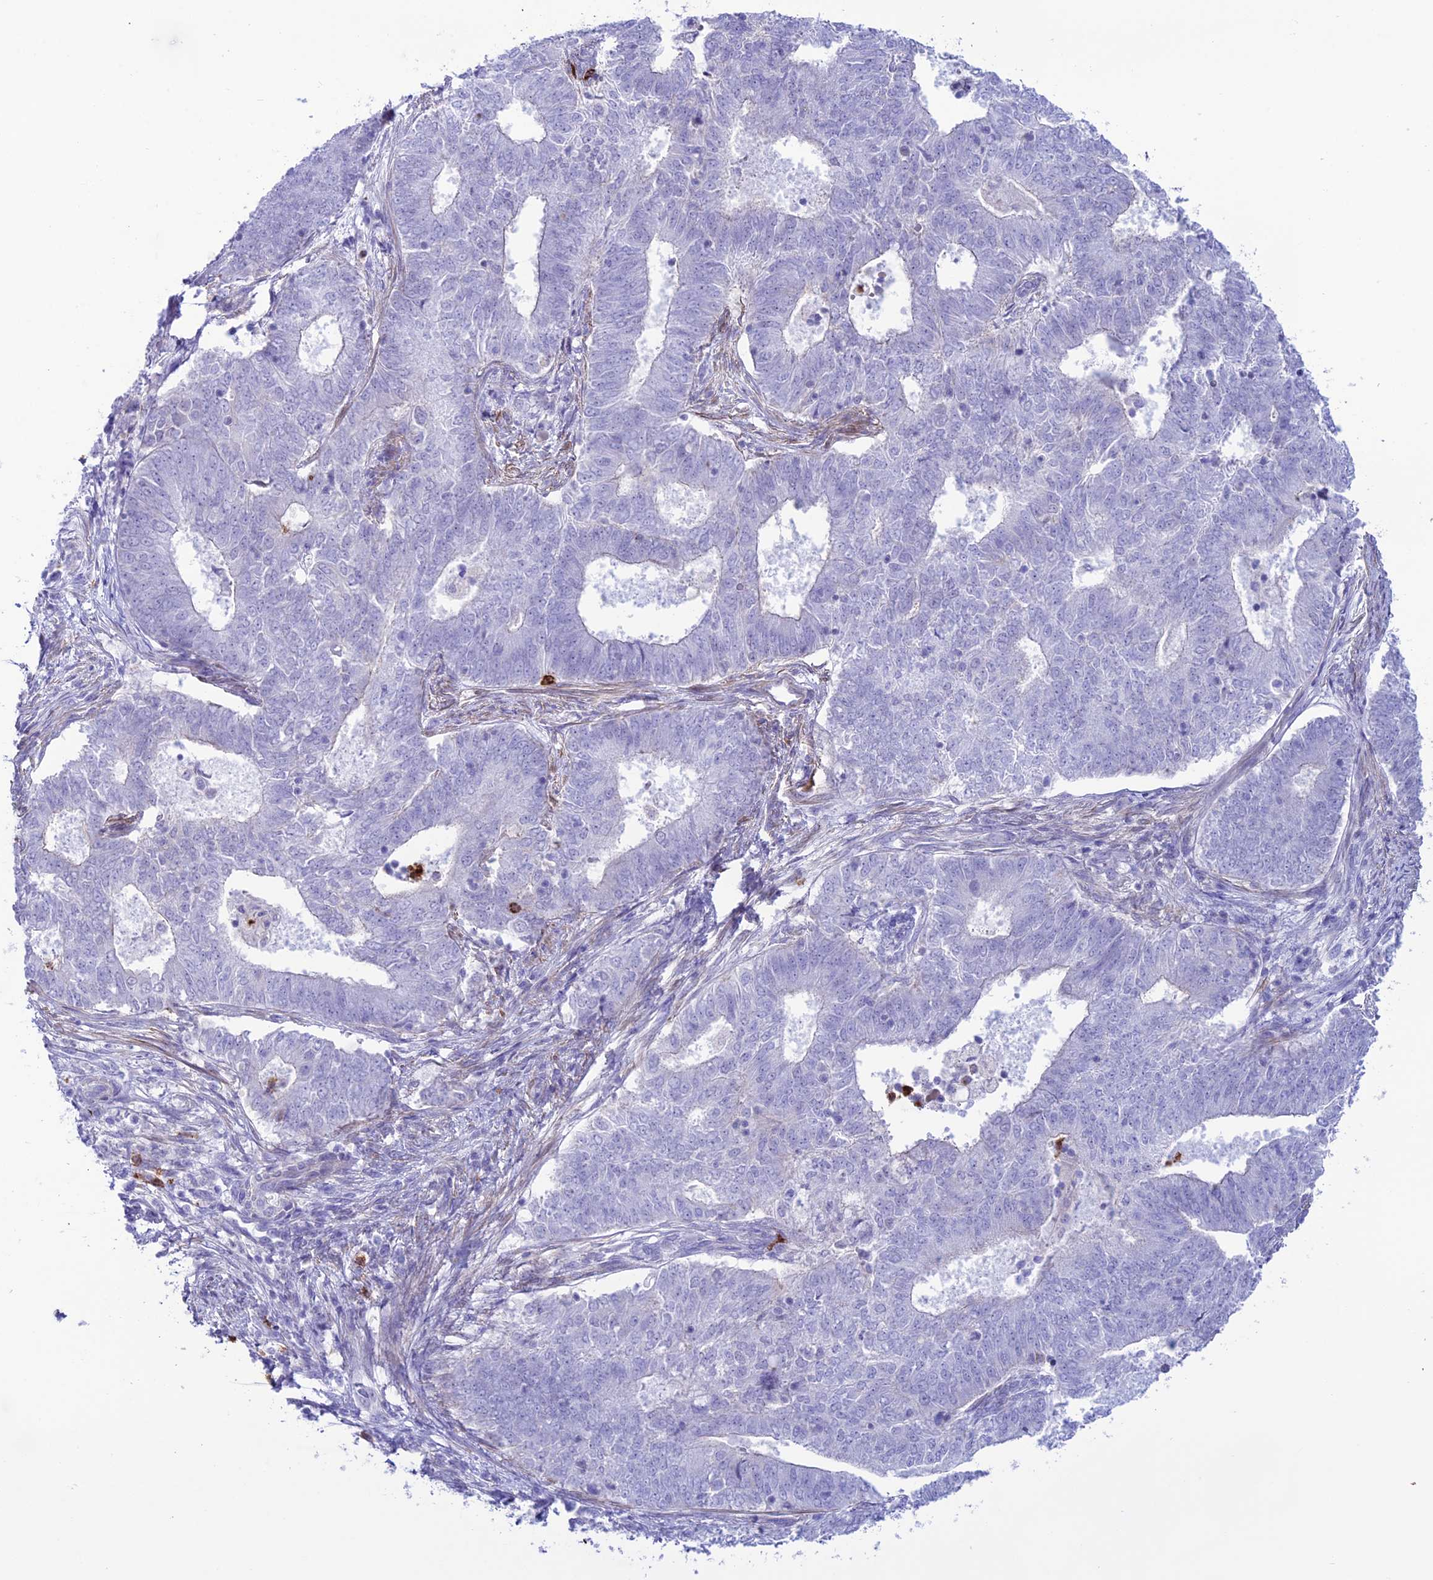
{"staining": {"intensity": "negative", "quantity": "none", "location": "none"}, "tissue": "endometrial cancer", "cell_type": "Tumor cells", "image_type": "cancer", "snomed": [{"axis": "morphology", "description": "Adenocarcinoma, NOS"}, {"axis": "topography", "description": "Endometrium"}], "caption": "Tumor cells show no significant staining in endometrial adenocarcinoma.", "gene": "COL6A6", "patient": {"sex": "female", "age": 62}}